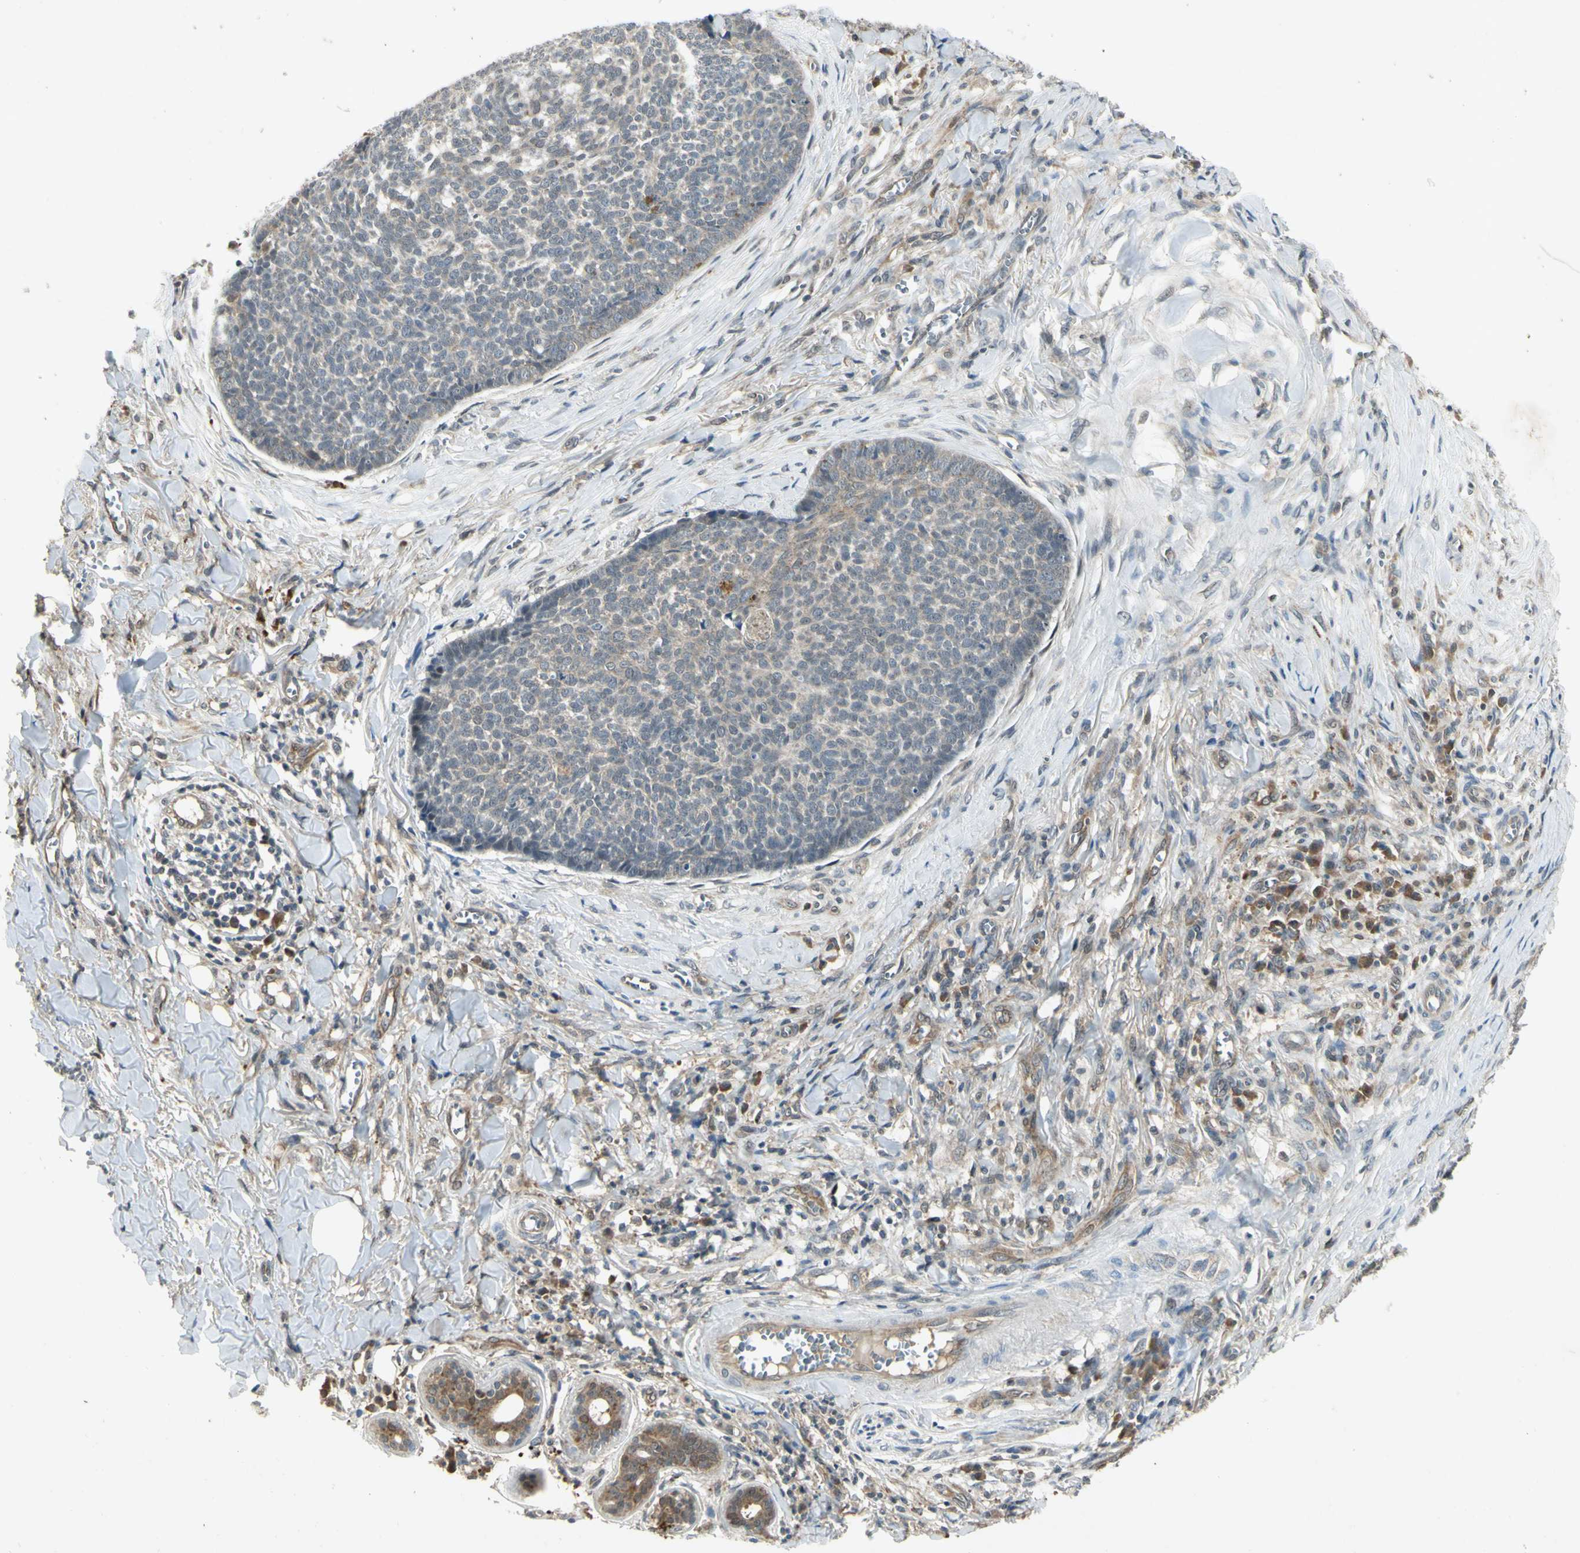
{"staining": {"intensity": "weak", "quantity": ">75%", "location": "cytoplasmic/membranous"}, "tissue": "skin cancer", "cell_type": "Tumor cells", "image_type": "cancer", "snomed": [{"axis": "morphology", "description": "Basal cell carcinoma"}, {"axis": "topography", "description": "Skin"}], "caption": "Brown immunohistochemical staining in basal cell carcinoma (skin) displays weak cytoplasmic/membranous positivity in about >75% of tumor cells.", "gene": "PSMD5", "patient": {"sex": "male", "age": 84}}